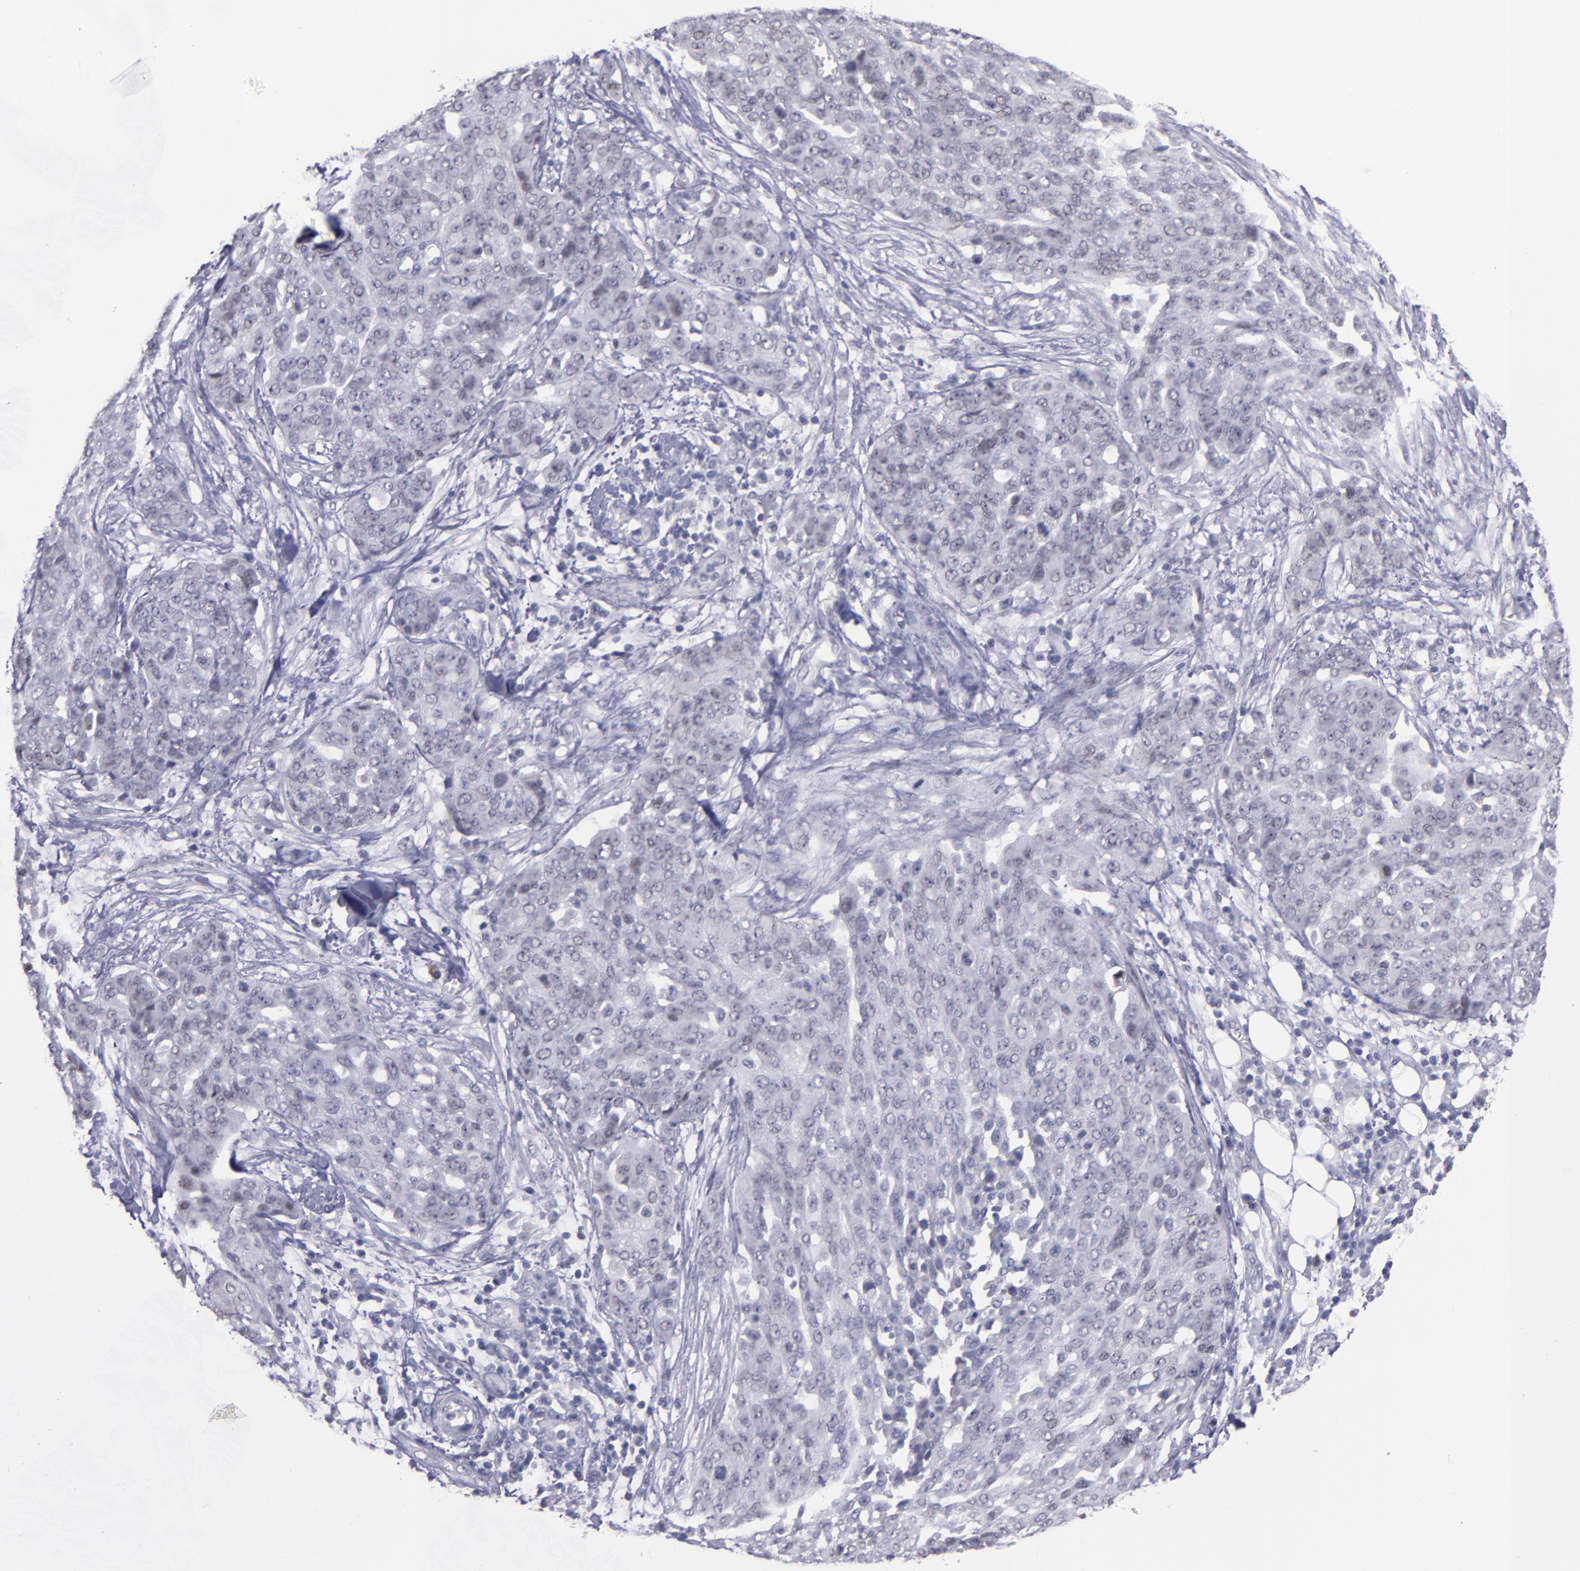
{"staining": {"intensity": "weak", "quantity": "<25%", "location": "nuclear"}, "tissue": "ovarian cancer", "cell_type": "Tumor cells", "image_type": "cancer", "snomed": [{"axis": "morphology", "description": "Cystadenocarcinoma, serous, NOS"}, {"axis": "topography", "description": "Soft tissue"}, {"axis": "topography", "description": "Ovary"}], "caption": "Immunohistochemistry of human ovarian serous cystadenocarcinoma demonstrates no staining in tumor cells.", "gene": "OTUB2", "patient": {"sex": "female", "age": 57}}